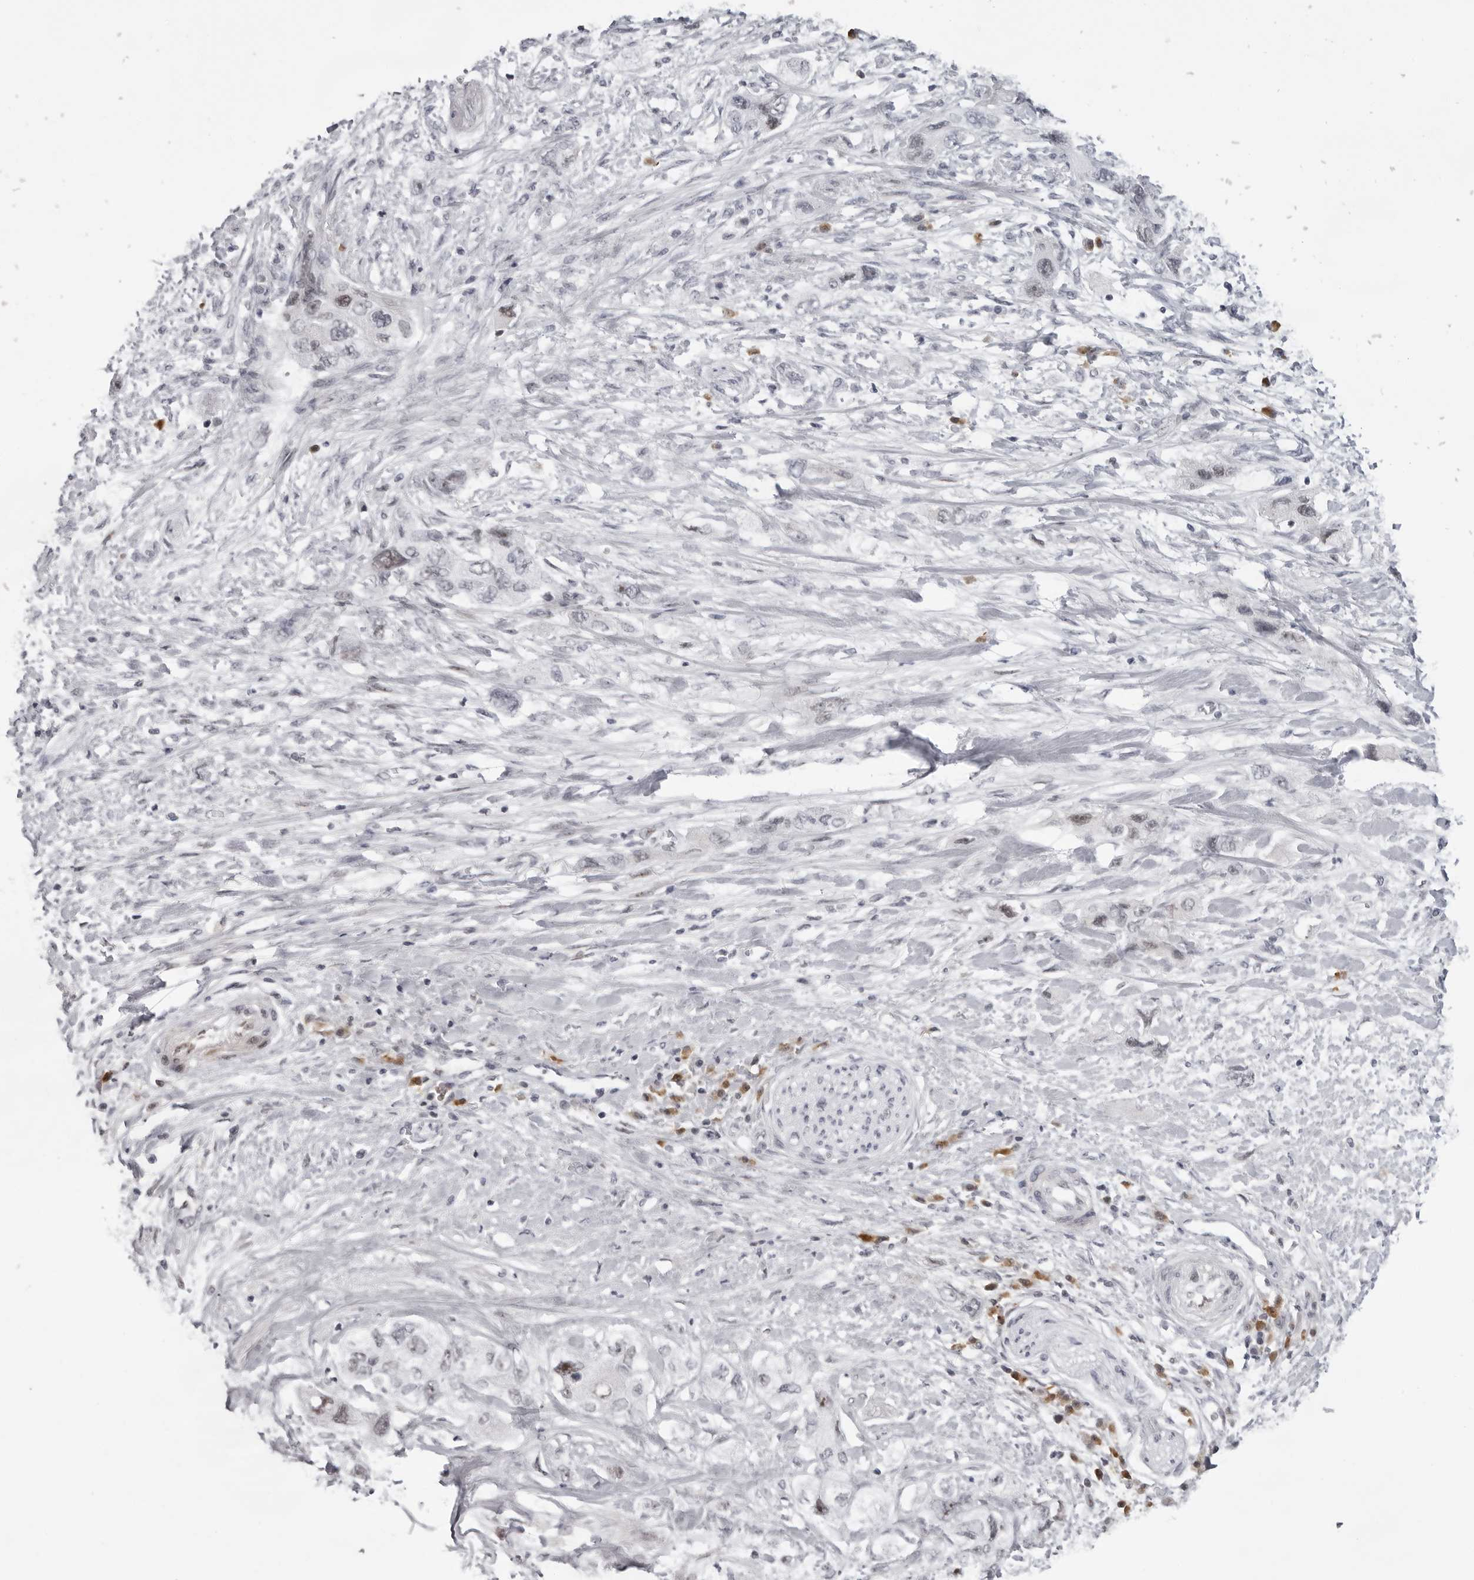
{"staining": {"intensity": "weak", "quantity": "<25%", "location": "nuclear"}, "tissue": "pancreatic cancer", "cell_type": "Tumor cells", "image_type": "cancer", "snomed": [{"axis": "morphology", "description": "Adenocarcinoma, NOS"}, {"axis": "topography", "description": "Pancreas"}], "caption": "High magnification brightfield microscopy of pancreatic adenocarcinoma stained with DAB (brown) and counterstained with hematoxylin (blue): tumor cells show no significant staining.", "gene": "EXOSC10", "patient": {"sex": "female", "age": 73}}